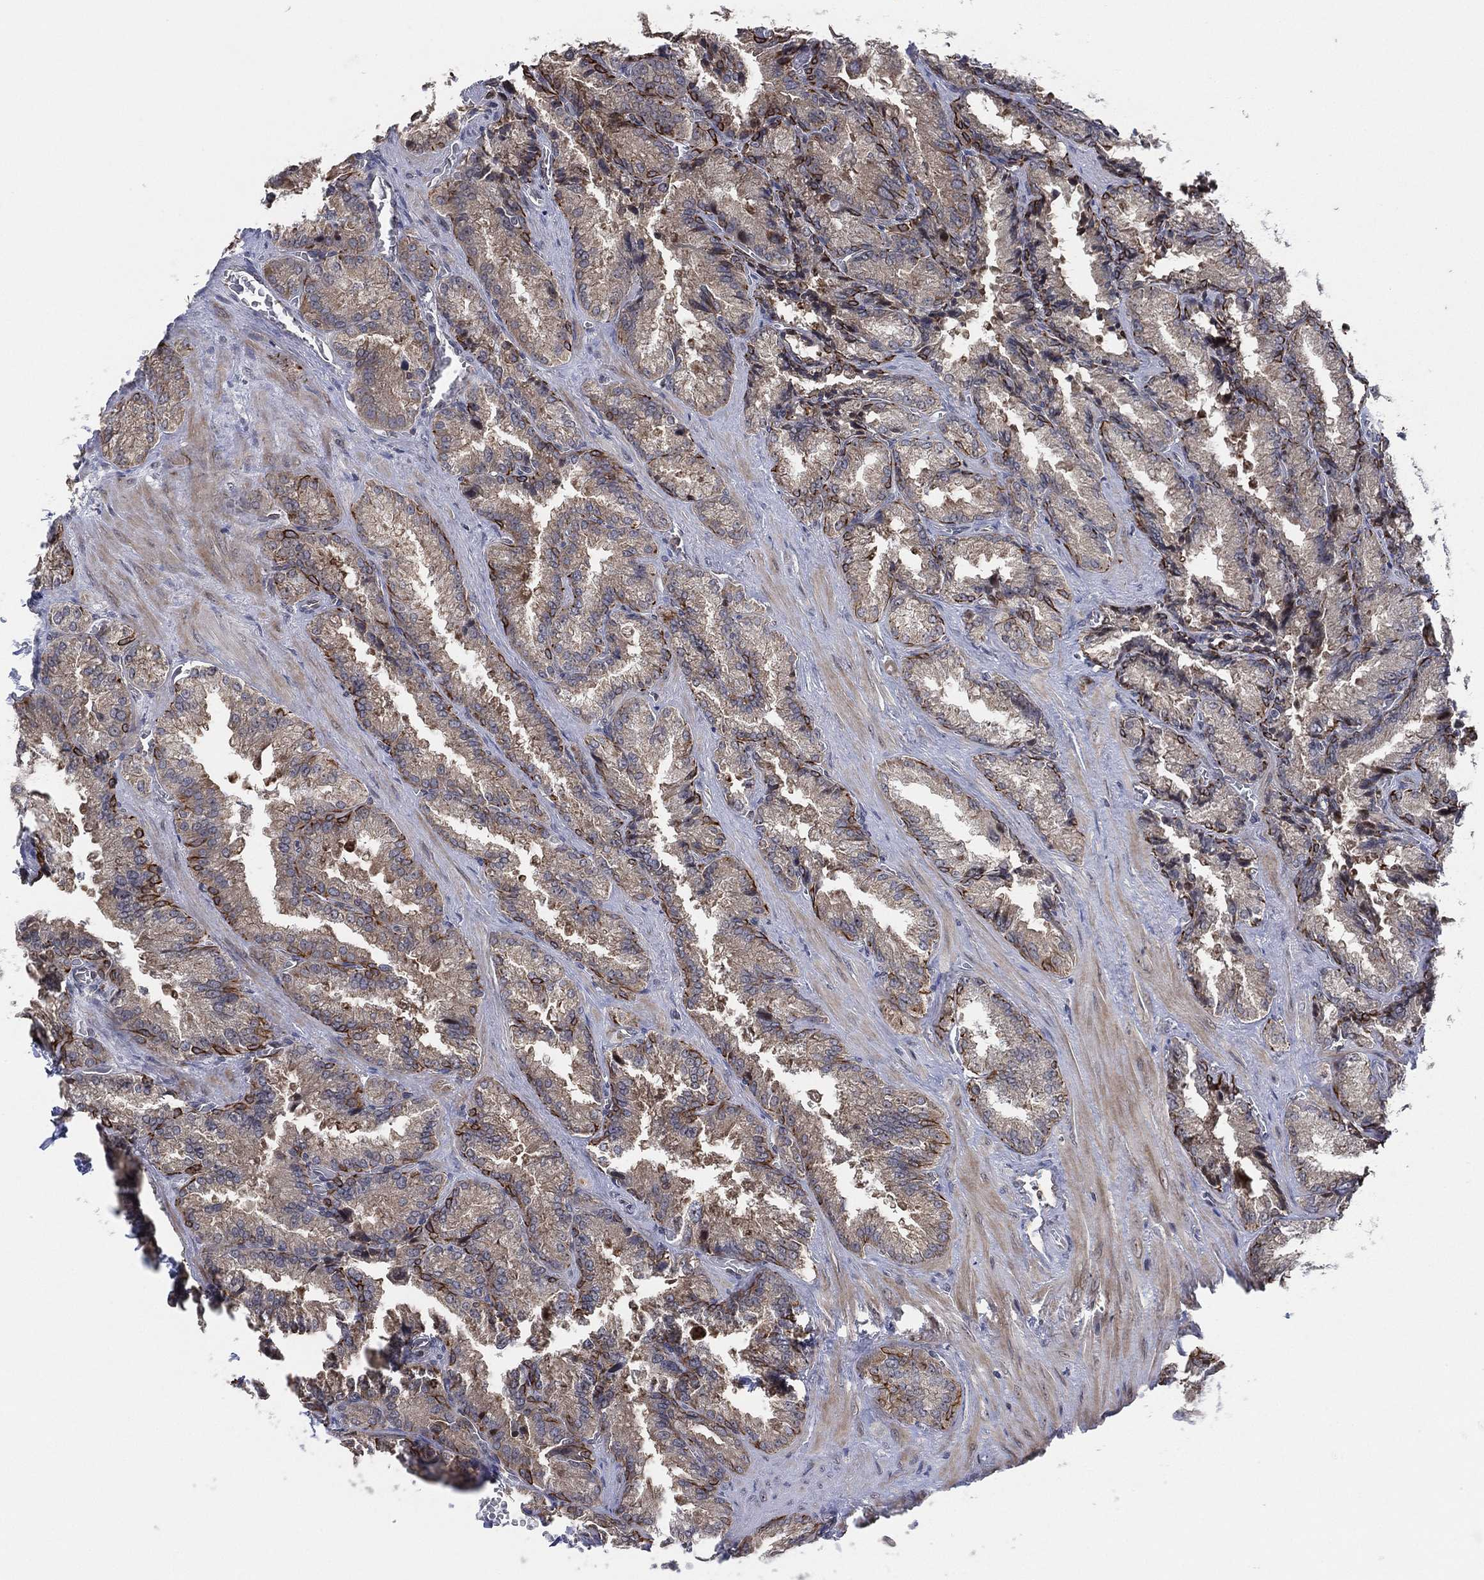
{"staining": {"intensity": "strong", "quantity": "<25%", "location": "cytoplasmic/membranous,nuclear"}, "tissue": "seminal vesicle", "cell_type": "Glandular cells", "image_type": "normal", "snomed": [{"axis": "morphology", "description": "Normal tissue, NOS"}, {"axis": "topography", "description": "Seminal veicle"}], "caption": "IHC of unremarkable human seminal vesicle demonstrates medium levels of strong cytoplasmic/membranous,nuclear expression in about <25% of glandular cells. Nuclei are stained in blue.", "gene": "TMCO1", "patient": {"sex": "male", "age": 37}}